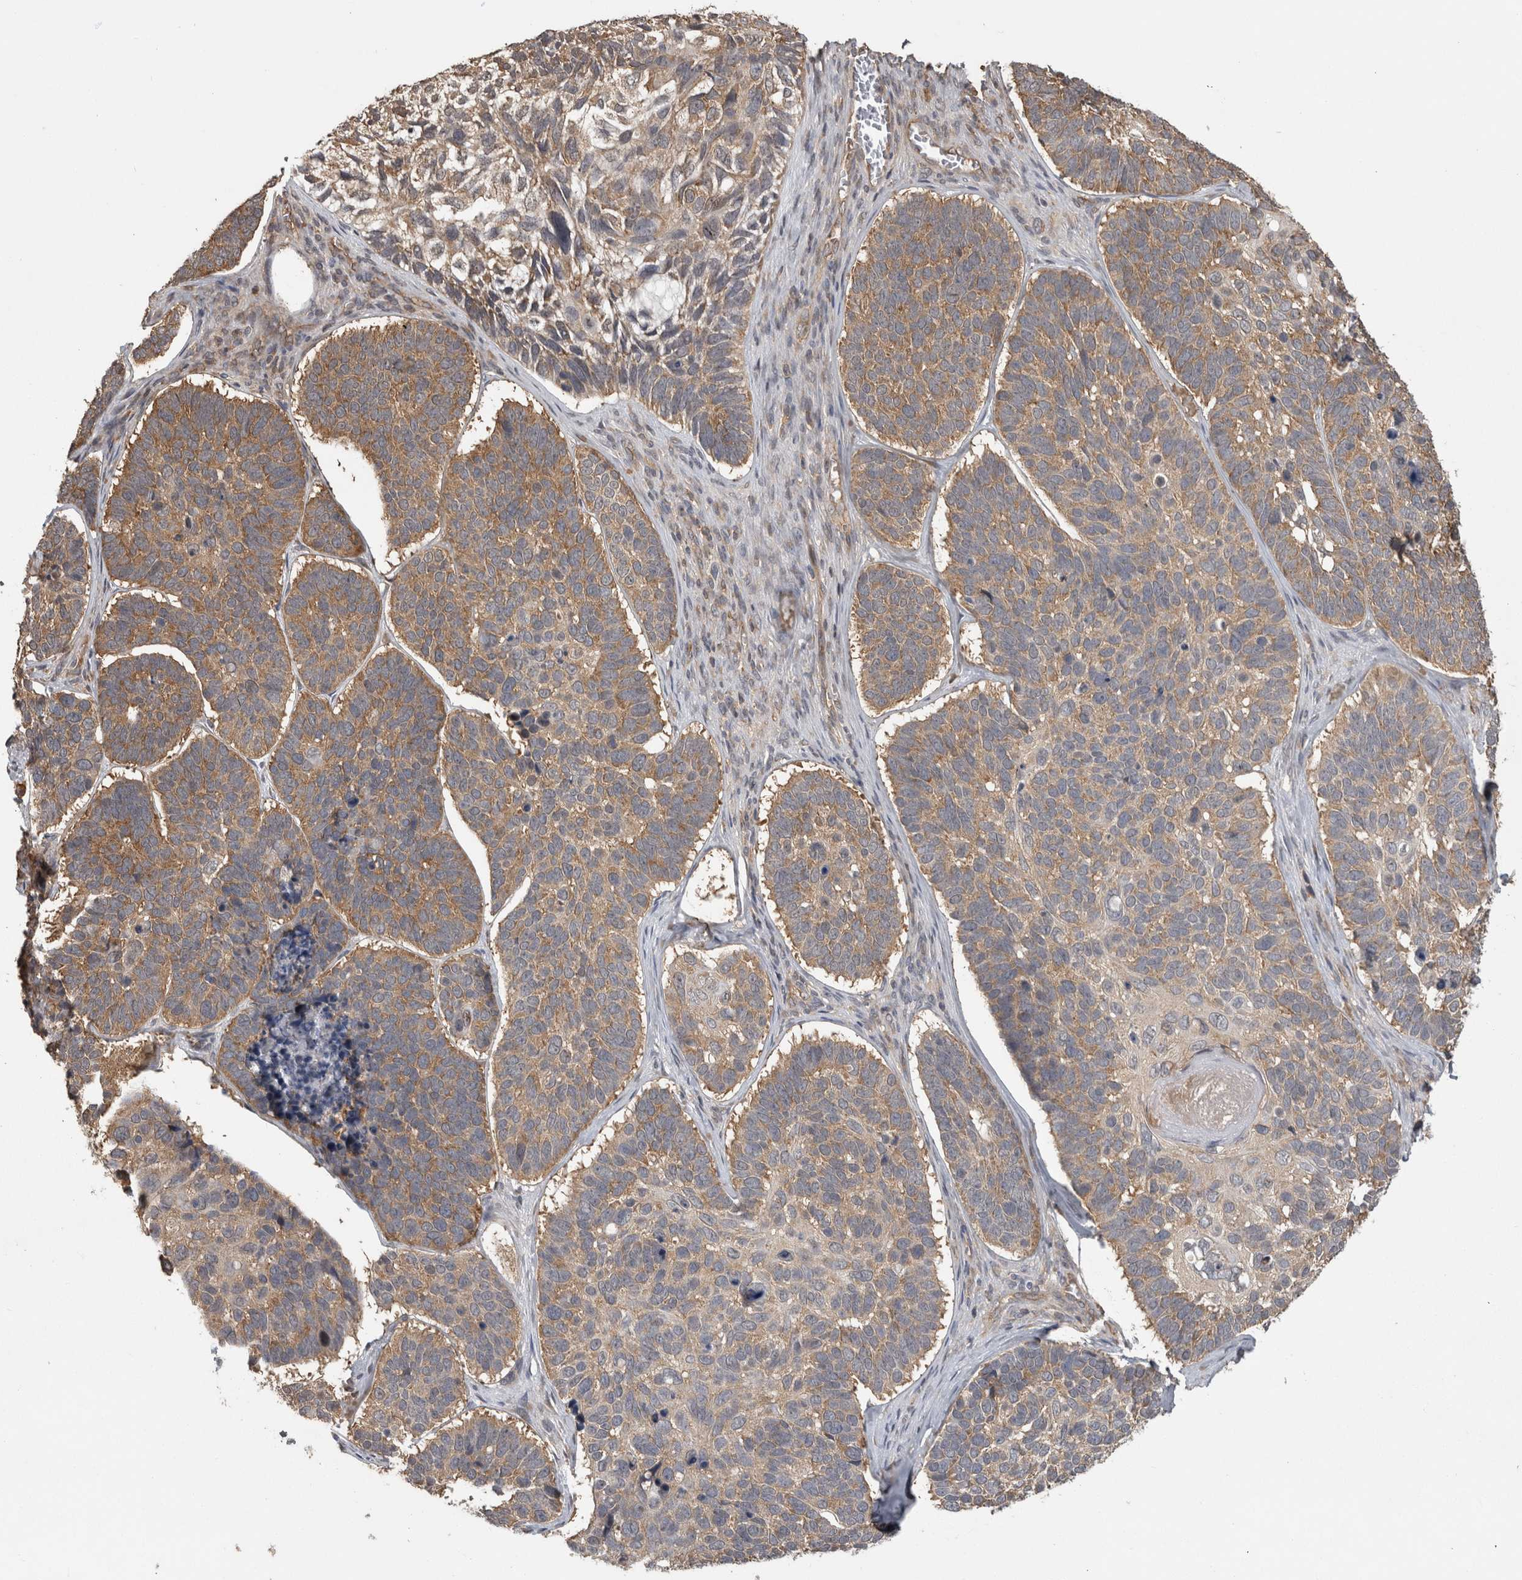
{"staining": {"intensity": "moderate", "quantity": ">75%", "location": "cytoplasmic/membranous"}, "tissue": "skin cancer", "cell_type": "Tumor cells", "image_type": "cancer", "snomed": [{"axis": "morphology", "description": "Basal cell carcinoma"}, {"axis": "topography", "description": "Skin"}], "caption": "Immunohistochemical staining of skin basal cell carcinoma exhibits moderate cytoplasmic/membranous protein expression in approximately >75% of tumor cells.", "gene": "ATXN2", "patient": {"sex": "male", "age": 62}}